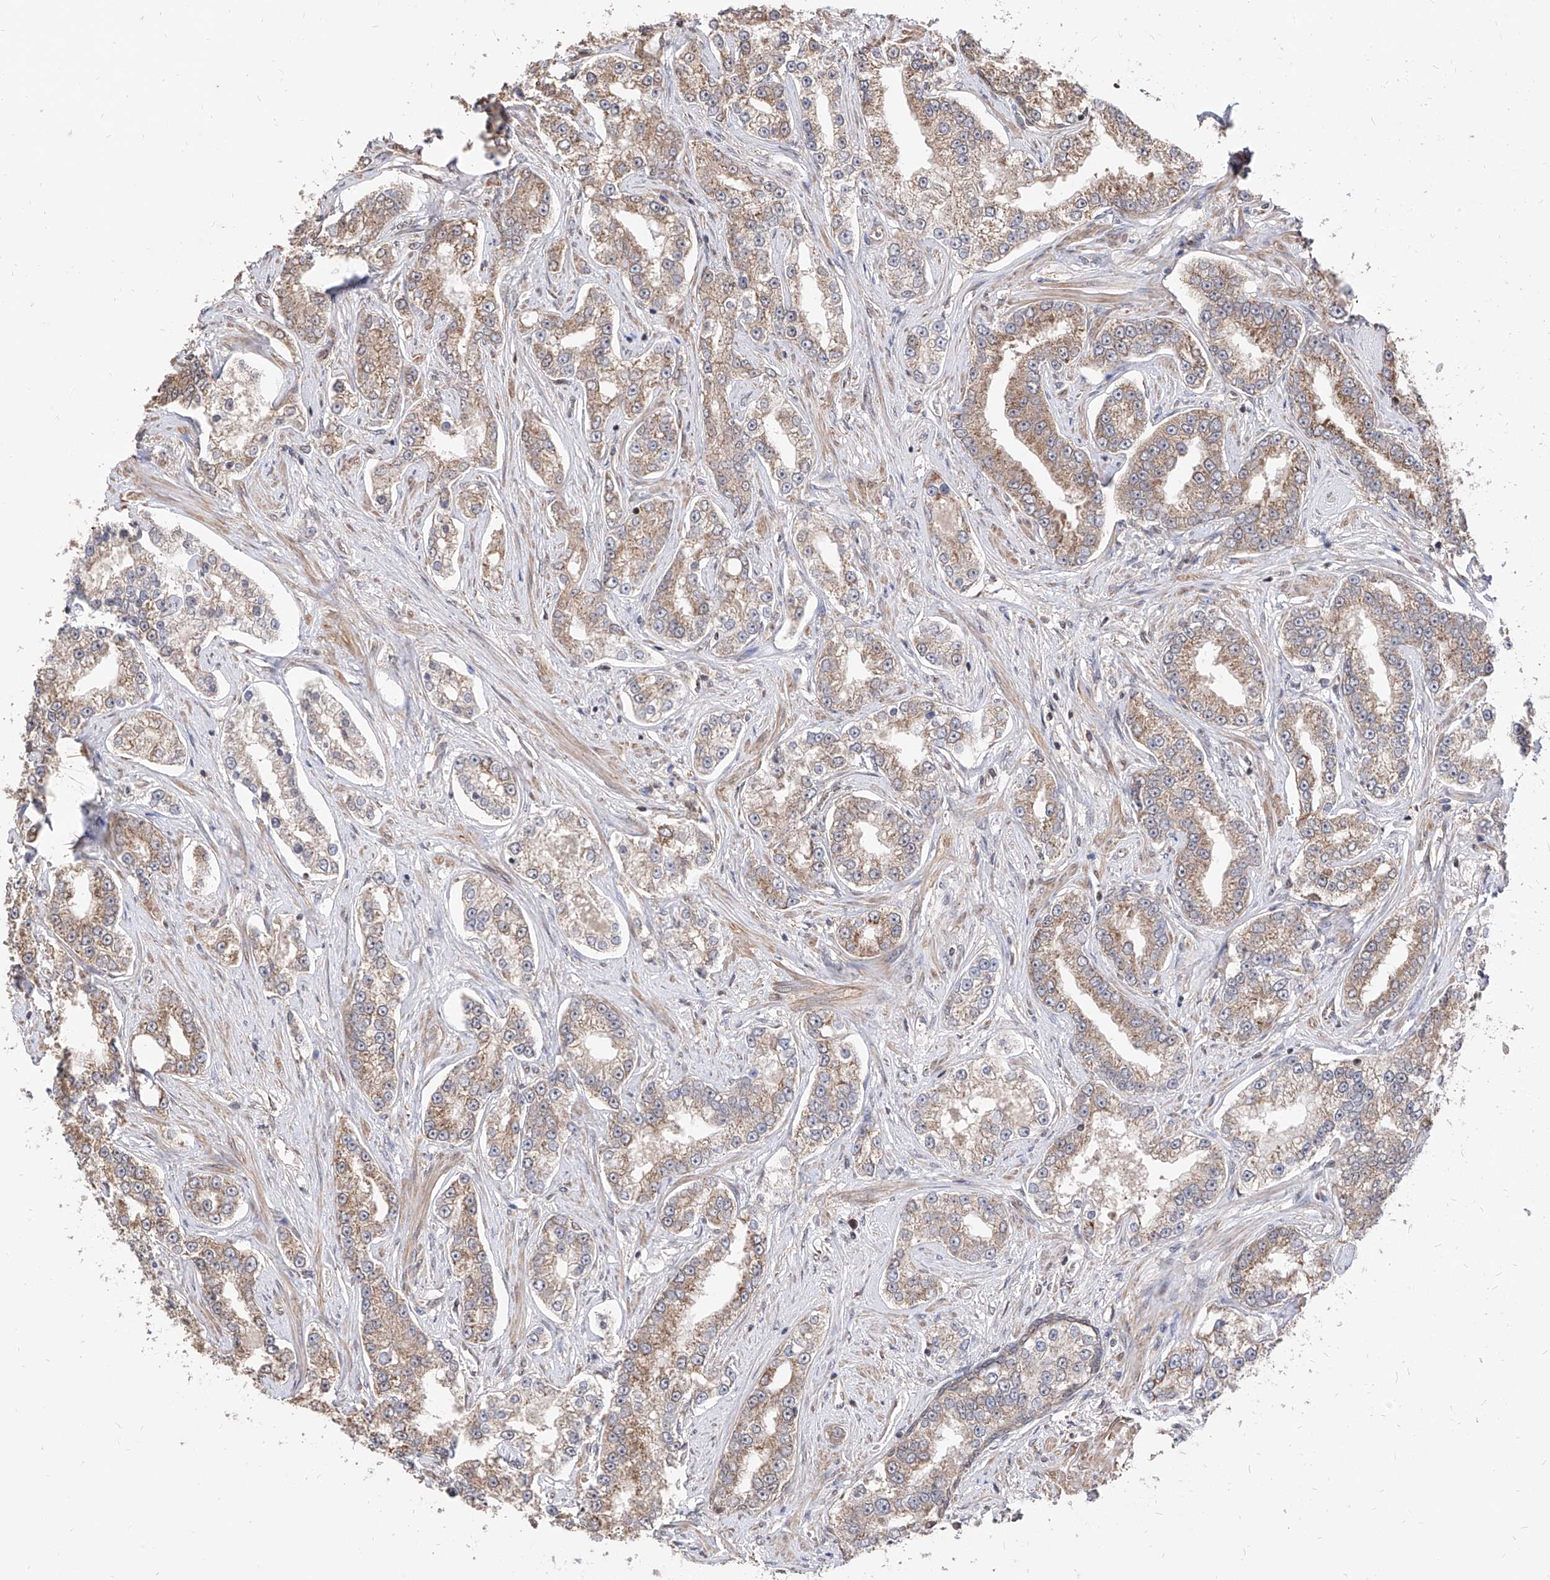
{"staining": {"intensity": "moderate", "quantity": ">75%", "location": "cytoplasmic/membranous"}, "tissue": "prostate cancer", "cell_type": "Tumor cells", "image_type": "cancer", "snomed": [{"axis": "morphology", "description": "Normal tissue, NOS"}, {"axis": "morphology", "description": "Adenocarcinoma, High grade"}, {"axis": "topography", "description": "Prostate"}], "caption": "High-magnification brightfield microscopy of prostate cancer (high-grade adenocarcinoma) stained with DAB (brown) and counterstained with hematoxylin (blue). tumor cells exhibit moderate cytoplasmic/membranous staining is seen in about>75% of cells.", "gene": "C8orf82", "patient": {"sex": "male", "age": 83}}